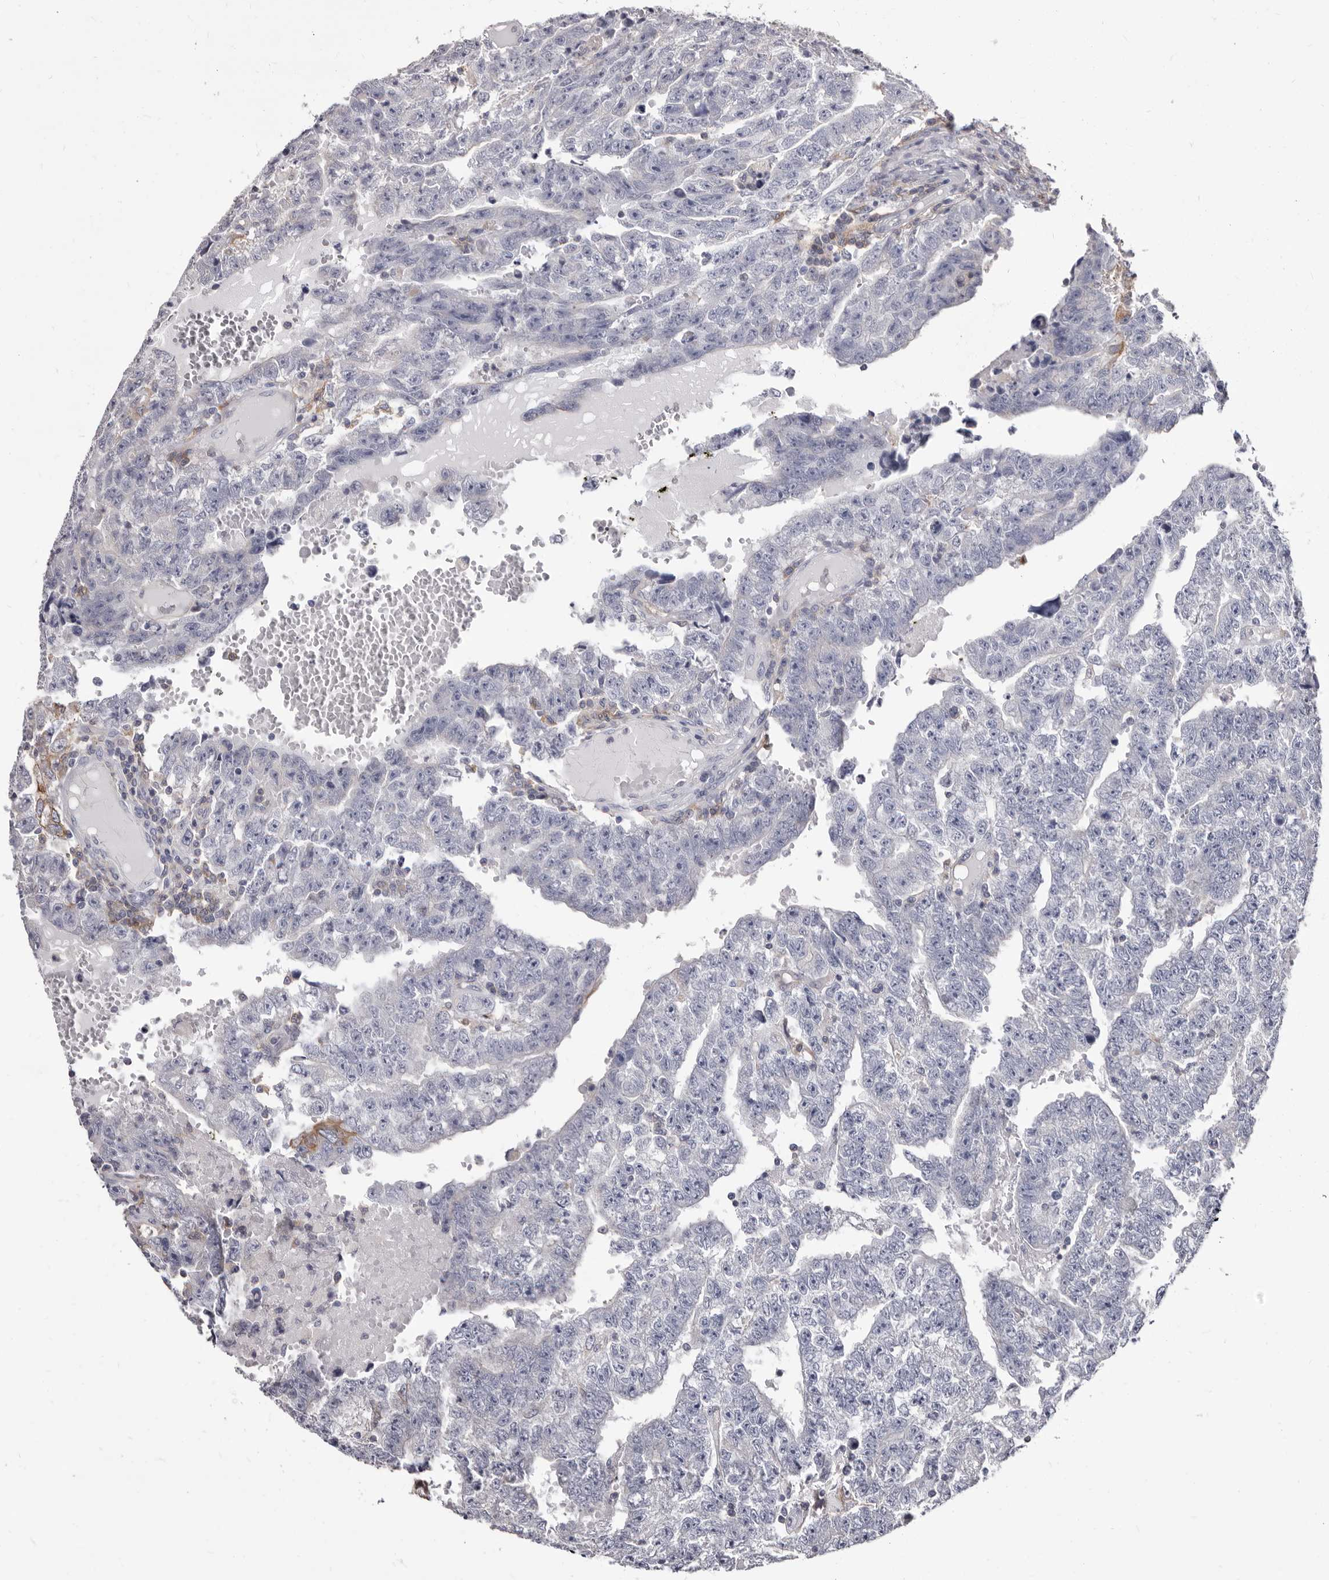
{"staining": {"intensity": "negative", "quantity": "none", "location": "none"}, "tissue": "testis cancer", "cell_type": "Tumor cells", "image_type": "cancer", "snomed": [{"axis": "morphology", "description": "Carcinoma, Embryonal, NOS"}, {"axis": "topography", "description": "Testis"}], "caption": "This histopathology image is of testis cancer stained with immunohistochemistry to label a protein in brown with the nuclei are counter-stained blue. There is no expression in tumor cells. The staining was performed using DAB (3,3'-diaminobenzidine) to visualize the protein expression in brown, while the nuclei were stained in blue with hematoxylin (Magnification: 20x).", "gene": "NIBAN1", "patient": {"sex": "male", "age": 25}}